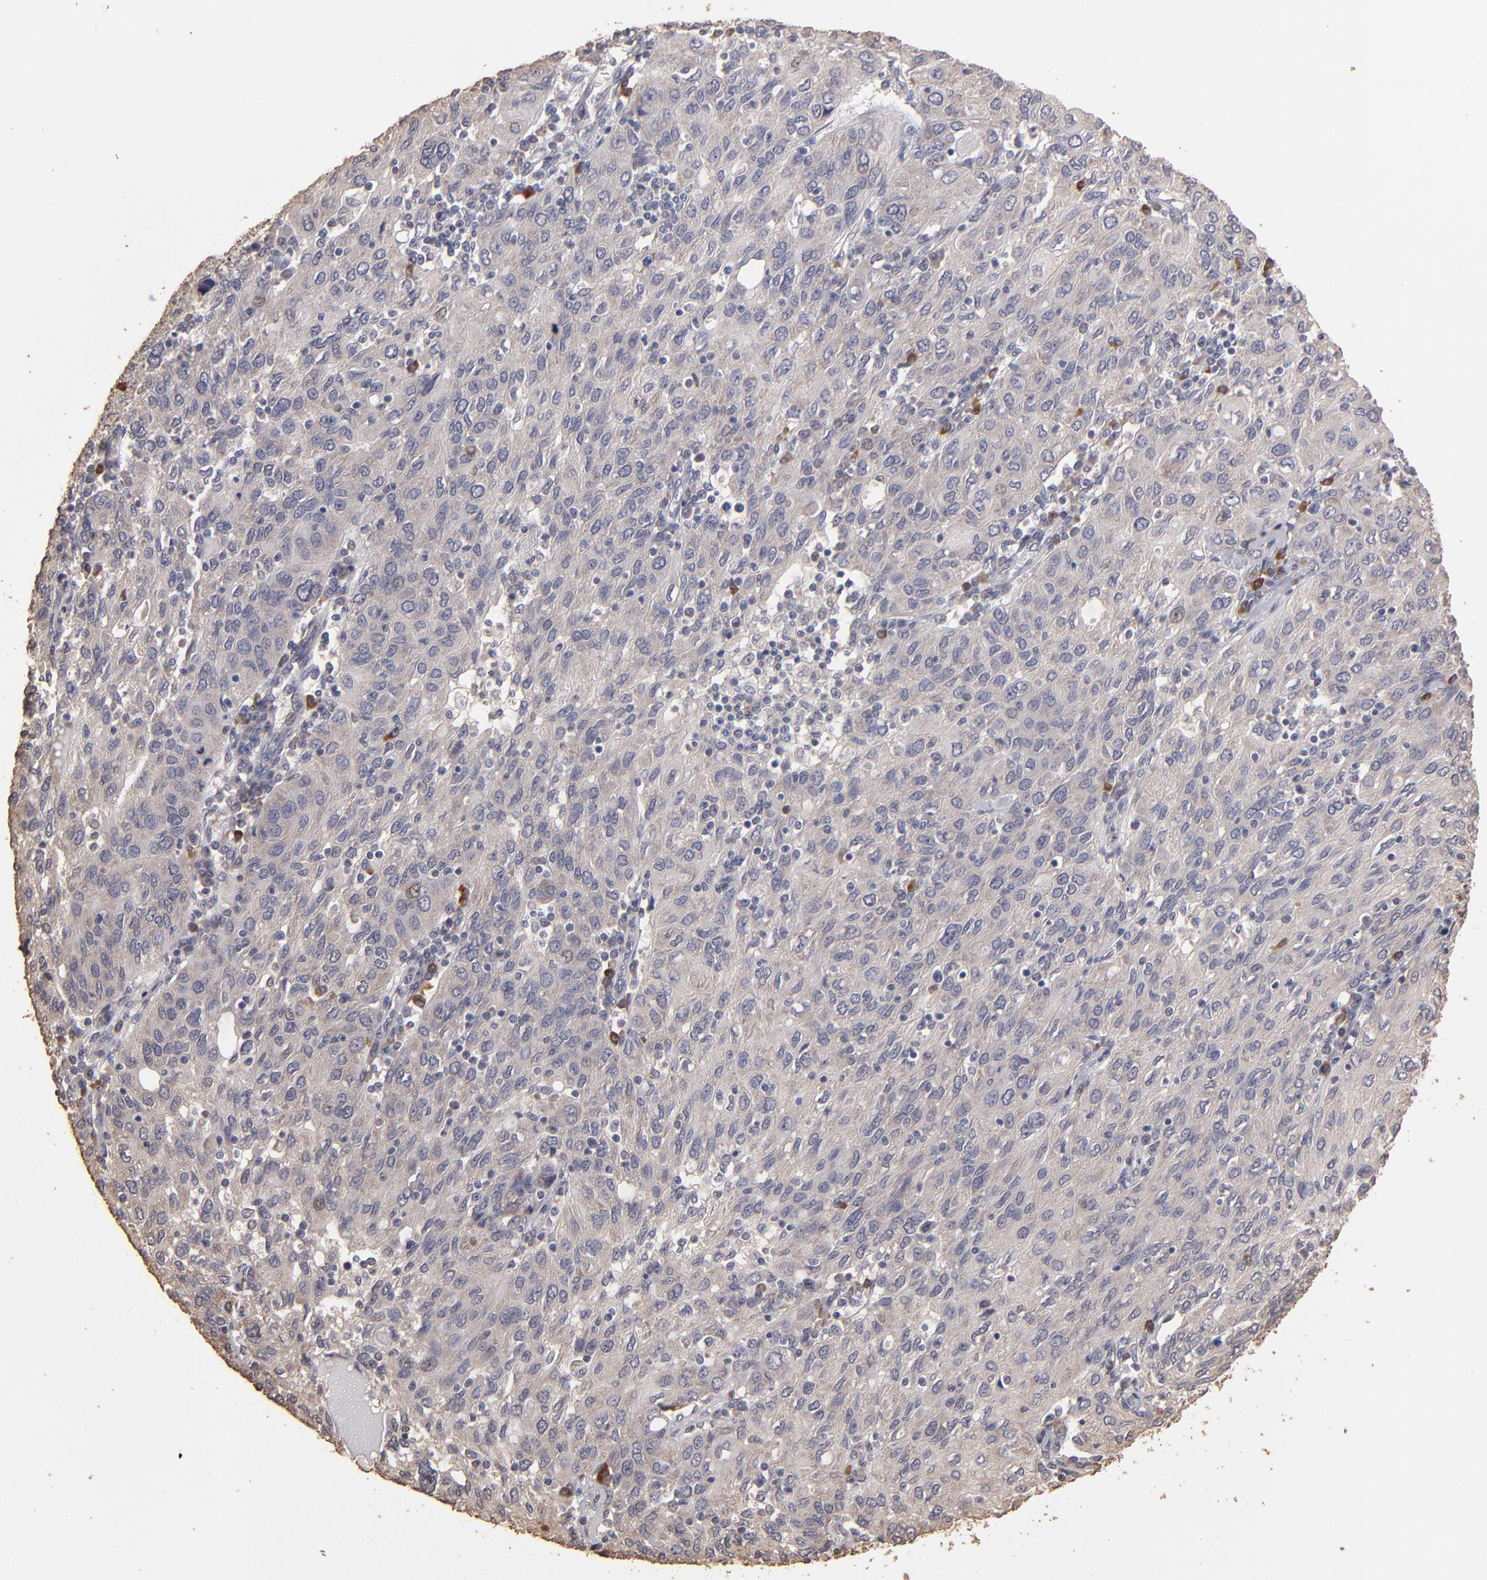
{"staining": {"intensity": "weak", "quantity": "<25%", "location": "cytoplasmic/membranous"}, "tissue": "ovarian cancer", "cell_type": "Tumor cells", "image_type": "cancer", "snomed": [{"axis": "morphology", "description": "Carcinoma, endometroid"}, {"axis": "topography", "description": "Ovary"}], "caption": "The IHC image has no significant positivity in tumor cells of ovarian cancer tissue.", "gene": "OPHN1", "patient": {"sex": "female", "age": 50}}